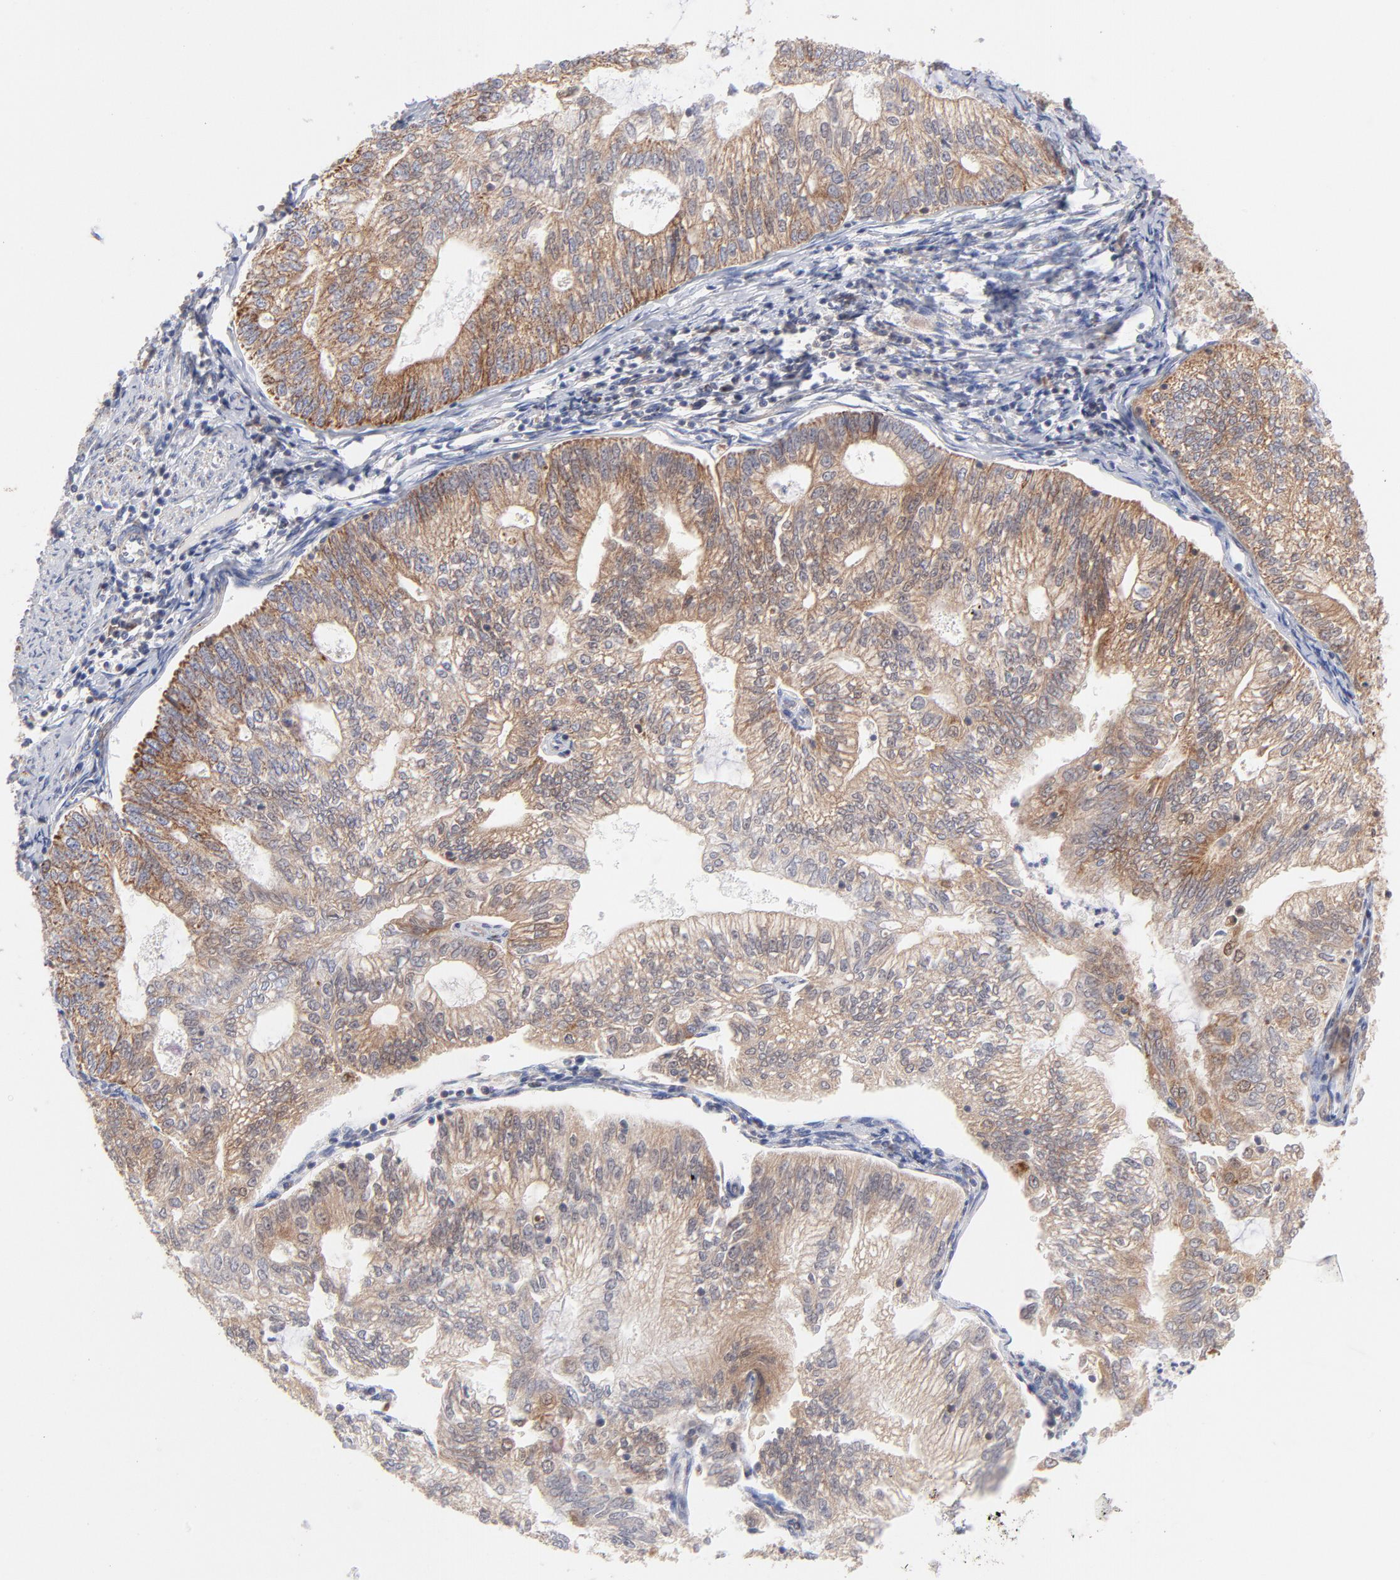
{"staining": {"intensity": "weak", "quantity": ">75%", "location": "cytoplasmic/membranous"}, "tissue": "endometrial cancer", "cell_type": "Tumor cells", "image_type": "cancer", "snomed": [{"axis": "morphology", "description": "Adenocarcinoma, NOS"}, {"axis": "topography", "description": "Endometrium"}], "caption": "This is an image of IHC staining of endometrial adenocarcinoma, which shows weak staining in the cytoplasmic/membranous of tumor cells.", "gene": "TIMM8A", "patient": {"sex": "female", "age": 69}}